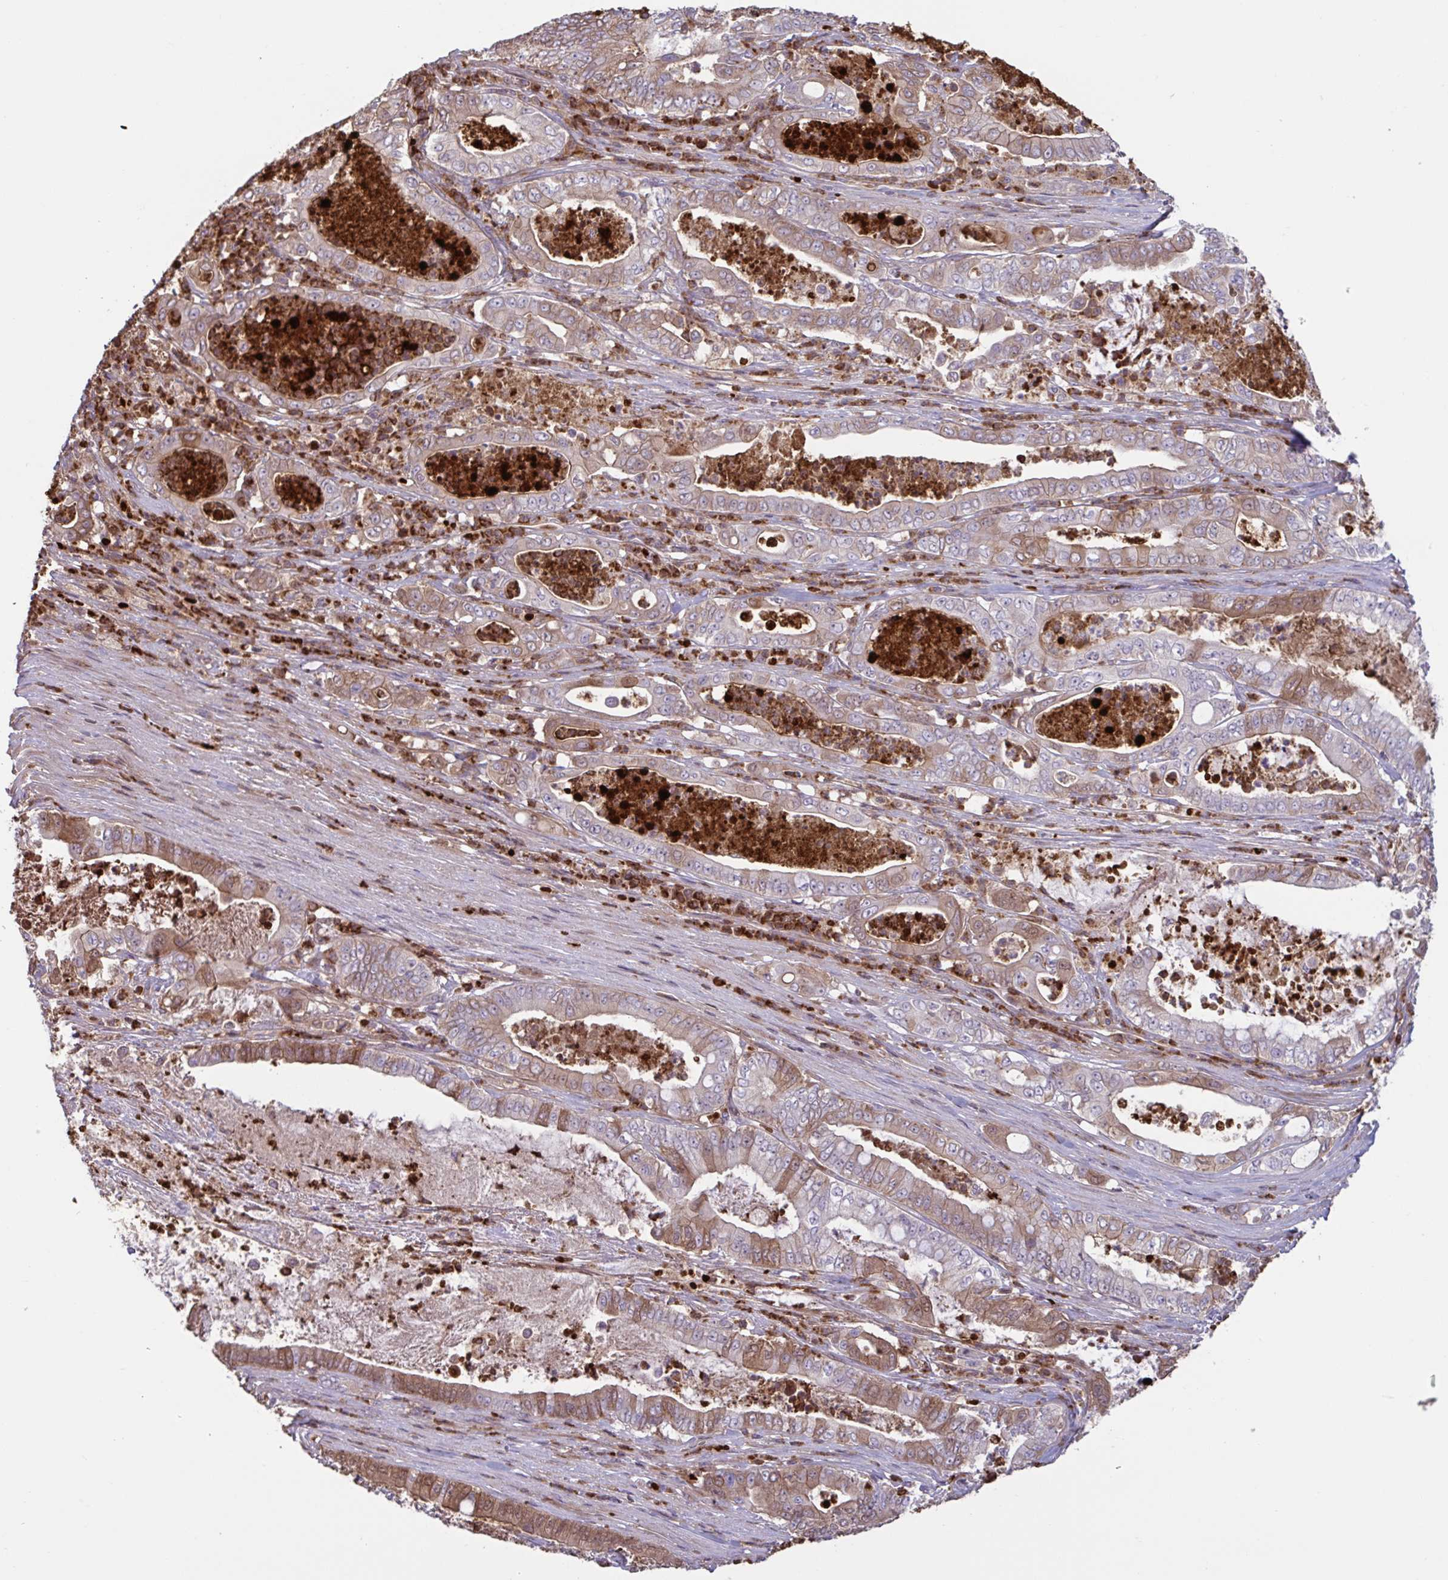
{"staining": {"intensity": "moderate", "quantity": "25%-75%", "location": "cytoplasmic/membranous"}, "tissue": "pancreatic cancer", "cell_type": "Tumor cells", "image_type": "cancer", "snomed": [{"axis": "morphology", "description": "Adenocarcinoma, NOS"}, {"axis": "topography", "description": "Pancreas"}], "caption": "An immunohistochemistry histopathology image of tumor tissue is shown. Protein staining in brown highlights moderate cytoplasmic/membranous positivity in pancreatic adenocarcinoma within tumor cells. (DAB (3,3'-diaminobenzidine) = brown stain, brightfield microscopy at high magnification).", "gene": "IL1R1", "patient": {"sex": "male", "age": 71}}